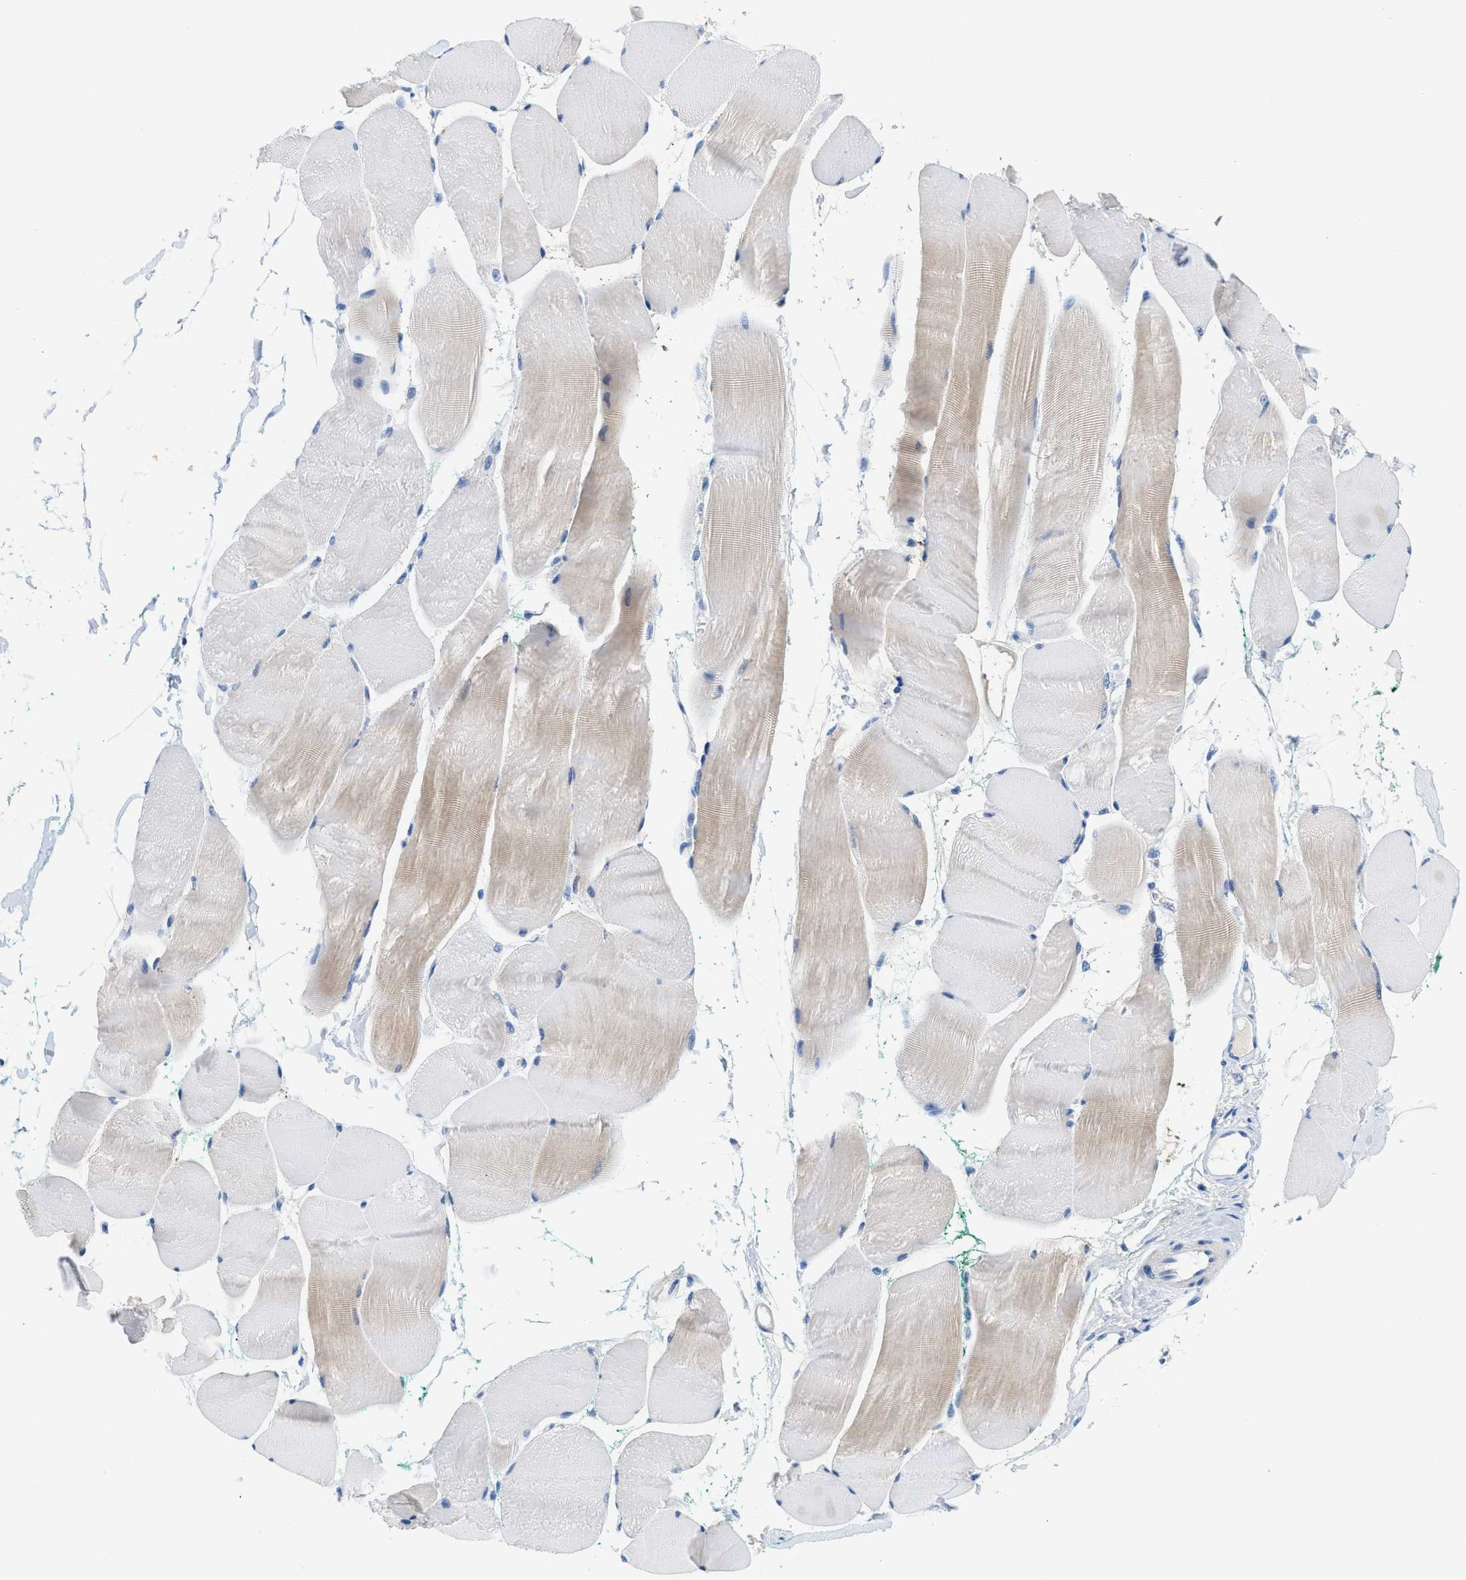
{"staining": {"intensity": "weak", "quantity": "25%-75%", "location": "cytoplasmic/membranous"}, "tissue": "skeletal muscle", "cell_type": "Myocytes", "image_type": "normal", "snomed": [{"axis": "morphology", "description": "Normal tissue, NOS"}, {"axis": "morphology", "description": "Squamous cell carcinoma, NOS"}, {"axis": "topography", "description": "Skeletal muscle"}], "caption": "A high-resolution photomicrograph shows immunohistochemistry (IHC) staining of benign skeletal muscle, which reveals weak cytoplasmic/membranous staining in approximately 25%-75% of myocytes.", "gene": "BPGM", "patient": {"sex": "male", "age": 51}}